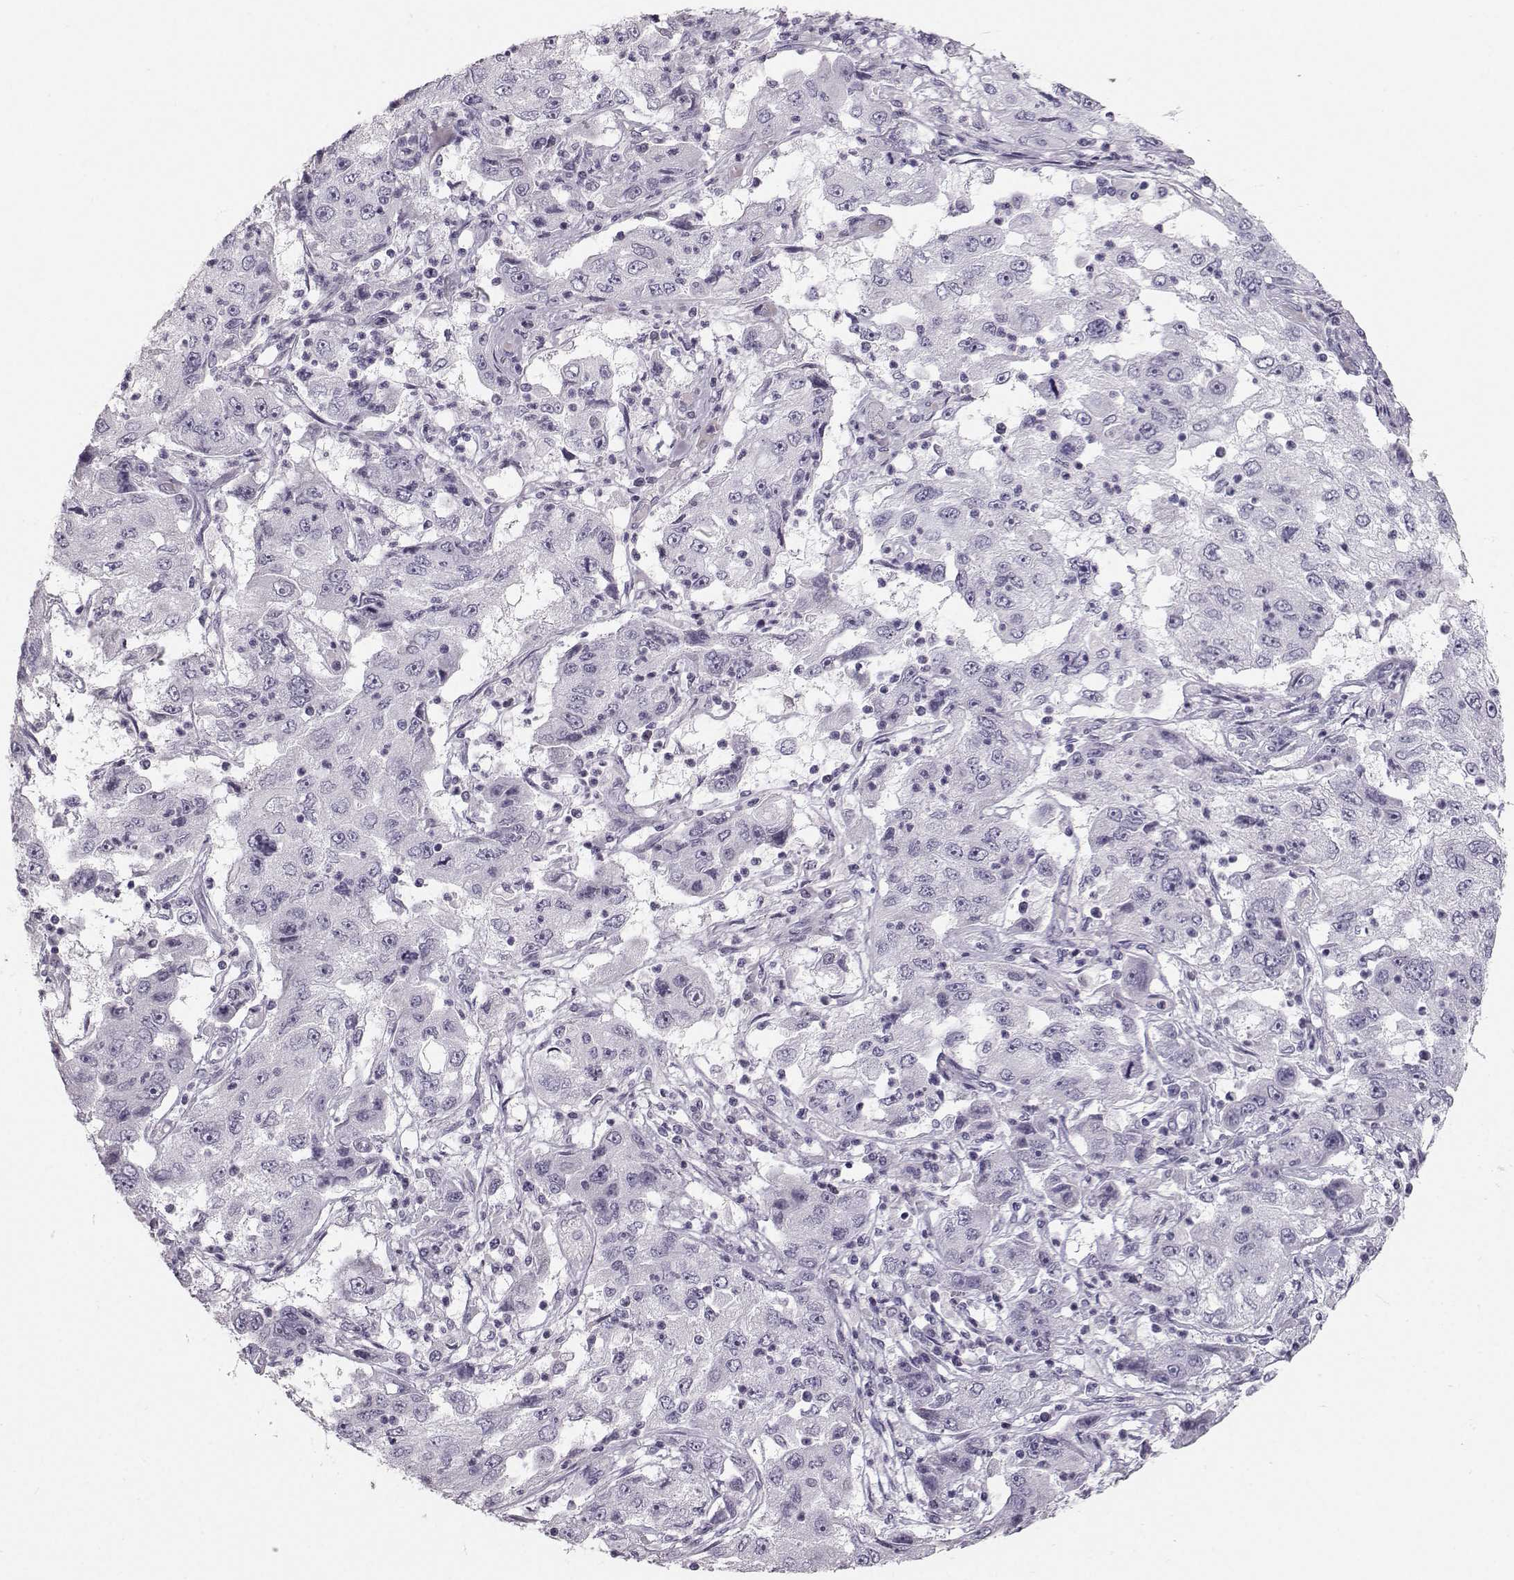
{"staining": {"intensity": "negative", "quantity": "none", "location": "none"}, "tissue": "cervical cancer", "cell_type": "Tumor cells", "image_type": "cancer", "snomed": [{"axis": "morphology", "description": "Squamous cell carcinoma, NOS"}, {"axis": "topography", "description": "Cervix"}], "caption": "This photomicrograph is of squamous cell carcinoma (cervical) stained with immunohistochemistry (IHC) to label a protein in brown with the nuclei are counter-stained blue. There is no positivity in tumor cells.", "gene": "CASR", "patient": {"sex": "female", "age": 36}}